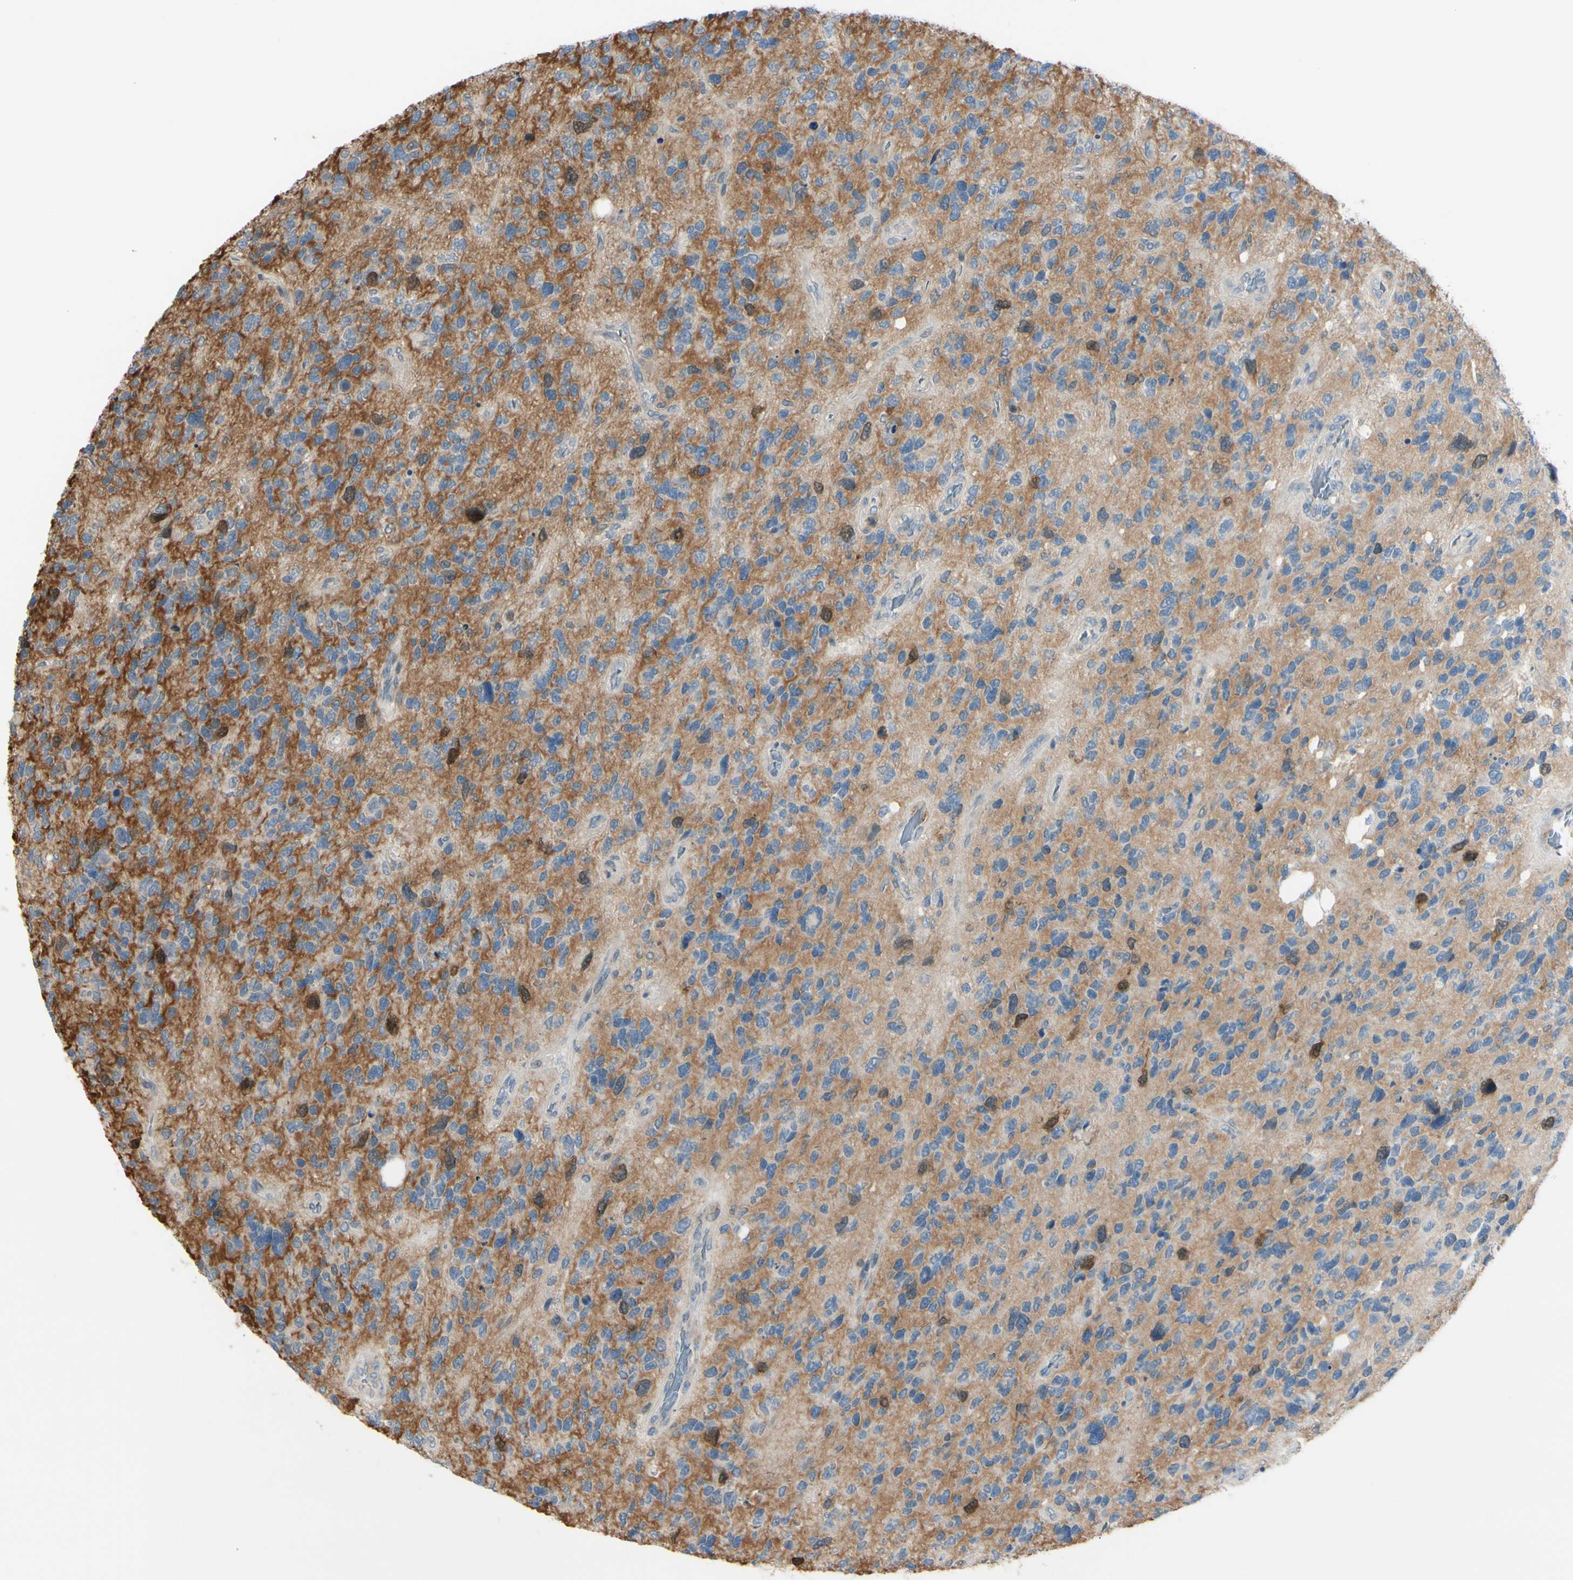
{"staining": {"intensity": "negative", "quantity": "none", "location": "none"}, "tissue": "glioma", "cell_type": "Tumor cells", "image_type": "cancer", "snomed": [{"axis": "morphology", "description": "Glioma, malignant, High grade"}, {"axis": "topography", "description": "Brain"}], "caption": "A histopathology image of human high-grade glioma (malignant) is negative for staining in tumor cells. (DAB (3,3'-diaminobenzidine) immunohistochemistry (IHC) visualized using brightfield microscopy, high magnification).", "gene": "PTTG1", "patient": {"sex": "female", "age": 58}}